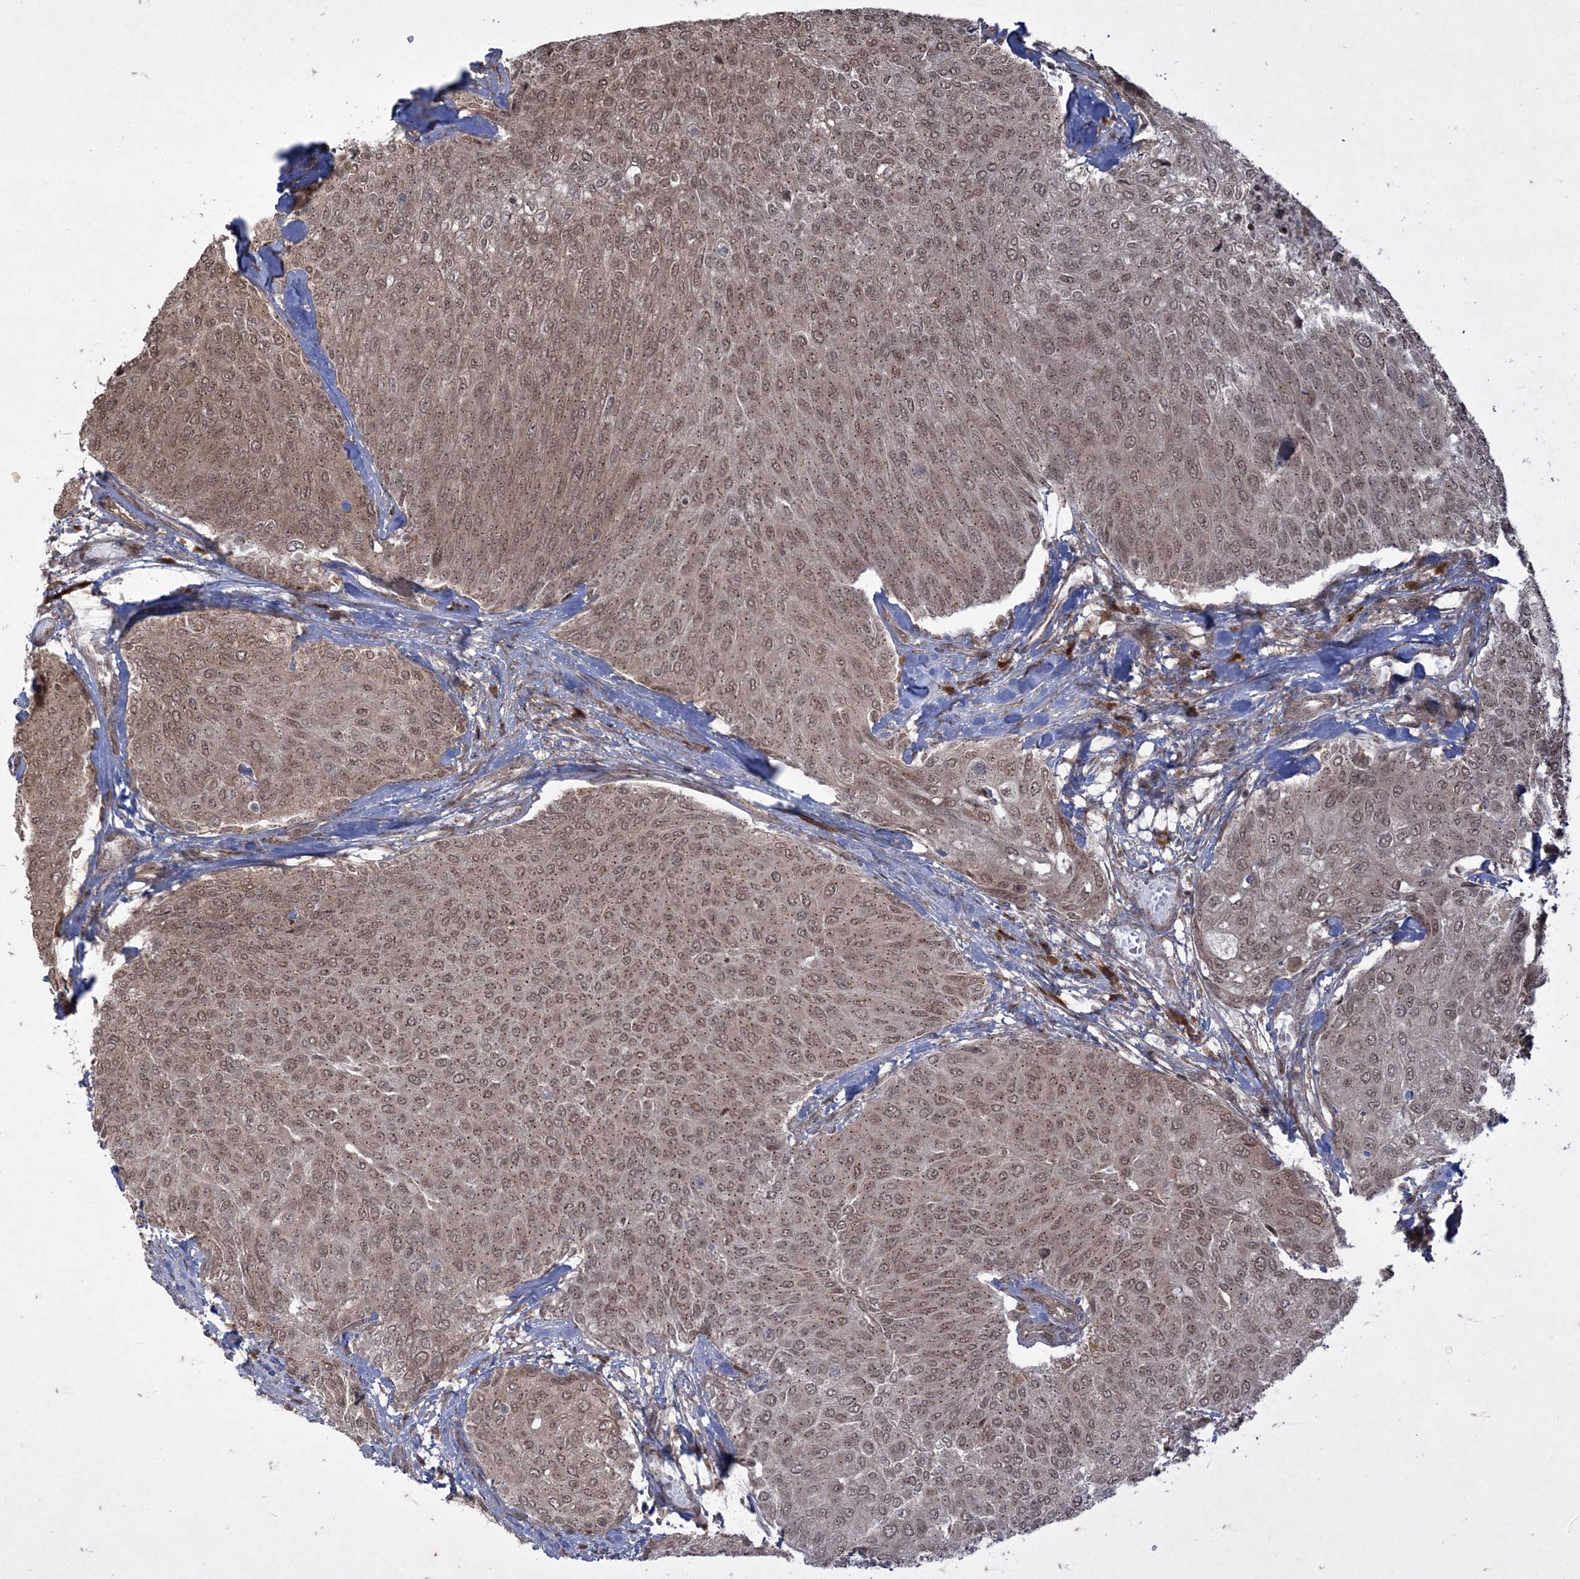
{"staining": {"intensity": "moderate", "quantity": ">75%", "location": "nuclear"}, "tissue": "urothelial cancer", "cell_type": "Tumor cells", "image_type": "cancer", "snomed": [{"axis": "morphology", "description": "Urothelial carcinoma, Low grade"}, {"axis": "topography", "description": "Urinary bladder"}], "caption": "Immunohistochemical staining of urothelial cancer displays medium levels of moderate nuclear staining in approximately >75% of tumor cells.", "gene": "RRAS", "patient": {"sex": "female", "age": 79}}